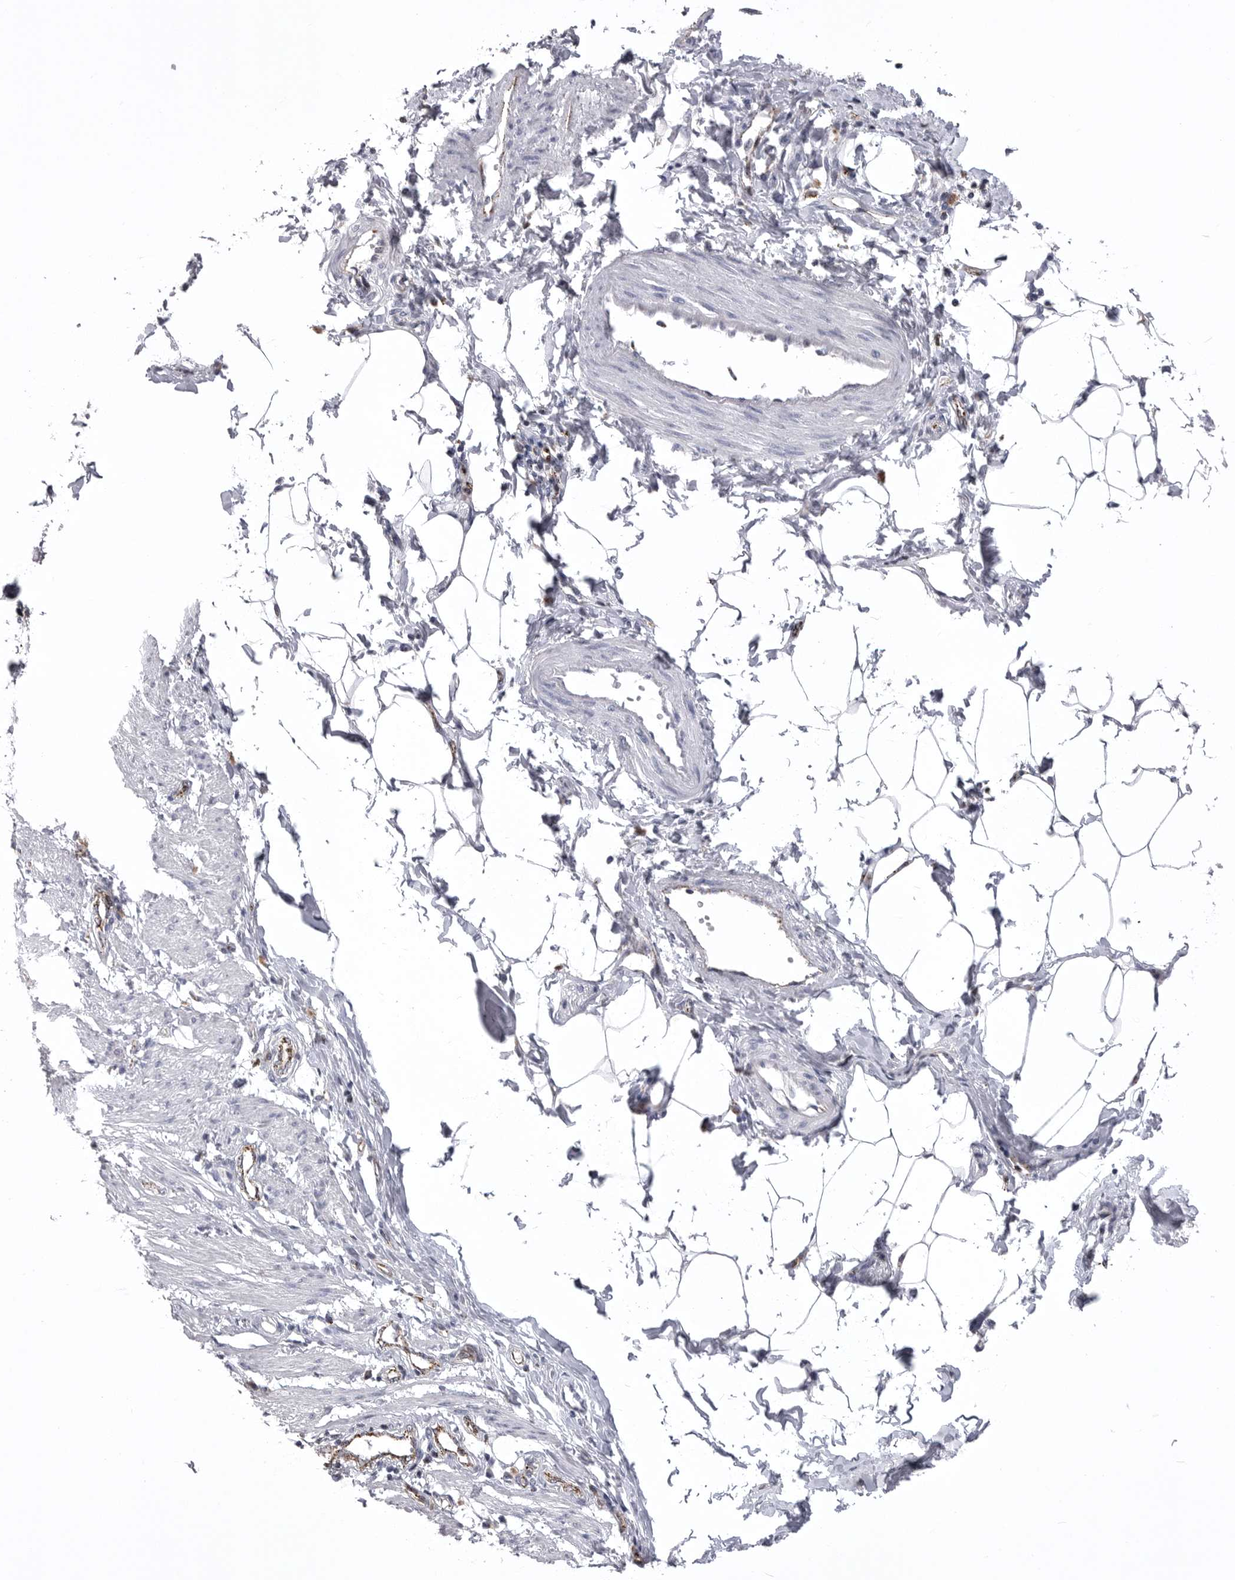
{"staining": {"intensity": "negative", "quantity": "none", "location": "none"}, "tissue": "smooth muscle", "cell_type": "Smooth muscle cells", "image_type": "normal", "snomed": [{"axis": "morphology", "description": "Normal tissue, NOS"}, {"axis": "morphology", "description": "Adenocarcinoma, NOS"}, {"axis": "topography", "description": "Smooth muscle"}, {"axis": "topography", "description": "Colon"}], "caption": "The micrograph shows no significant staining in smooth muscle cells of smooth muscle.", "gene": "PSPN", "patient": {"sex": "male", "age": 14}}